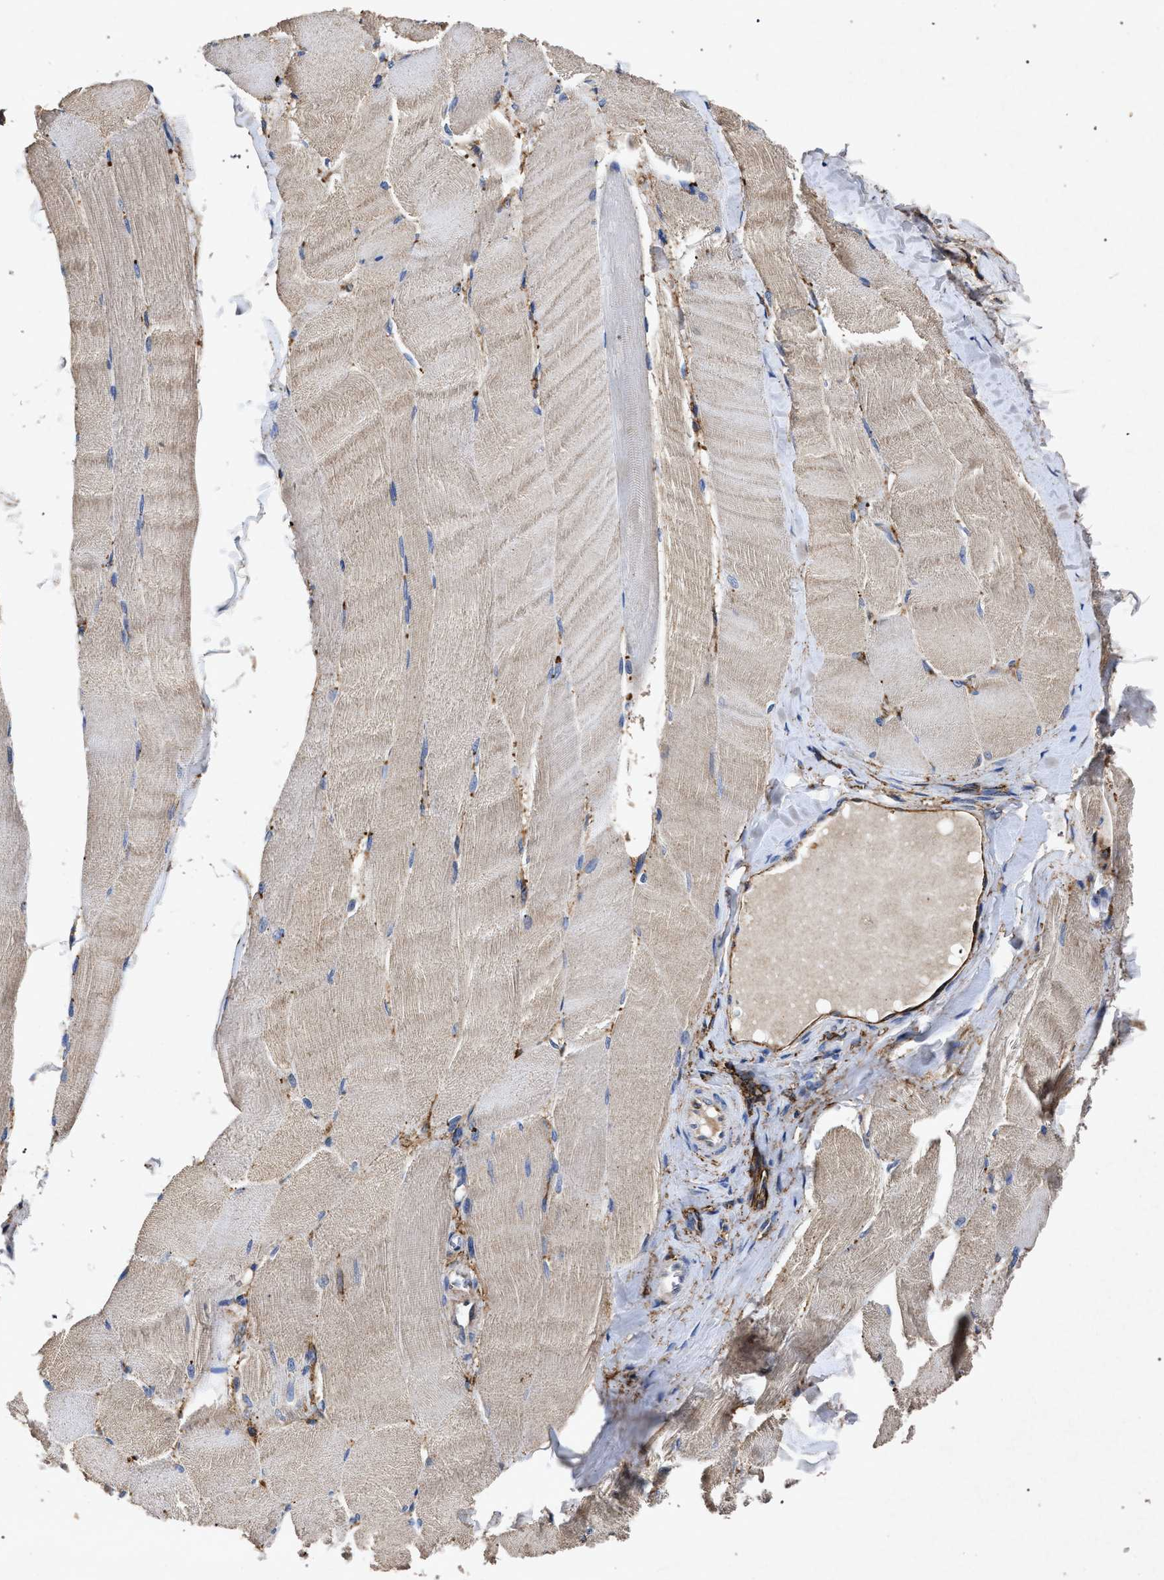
{"staining": {"intensity": "weak", "quantity": "<25%", "location": "cytoplasmic/membranous"}, "tissue": "skeletal muscle", "cell_type": "Myocytes", "image_type": "normal", "snomed": [{"axis": "morphology", "description": "Normal tissue, NOS"}, {"axis": "morphology", "description": "Squamous cell carcinoma, NOS"}, {"axis": "topography", "description": "Skeletal muscle"}], "caption": "This is an immunohistochemistry (IHC) image of normal human skeletal muscle. There is no staining in myocytes.", "gene": "MARCKS", "patient": {"sex": "male", "age": 51}}